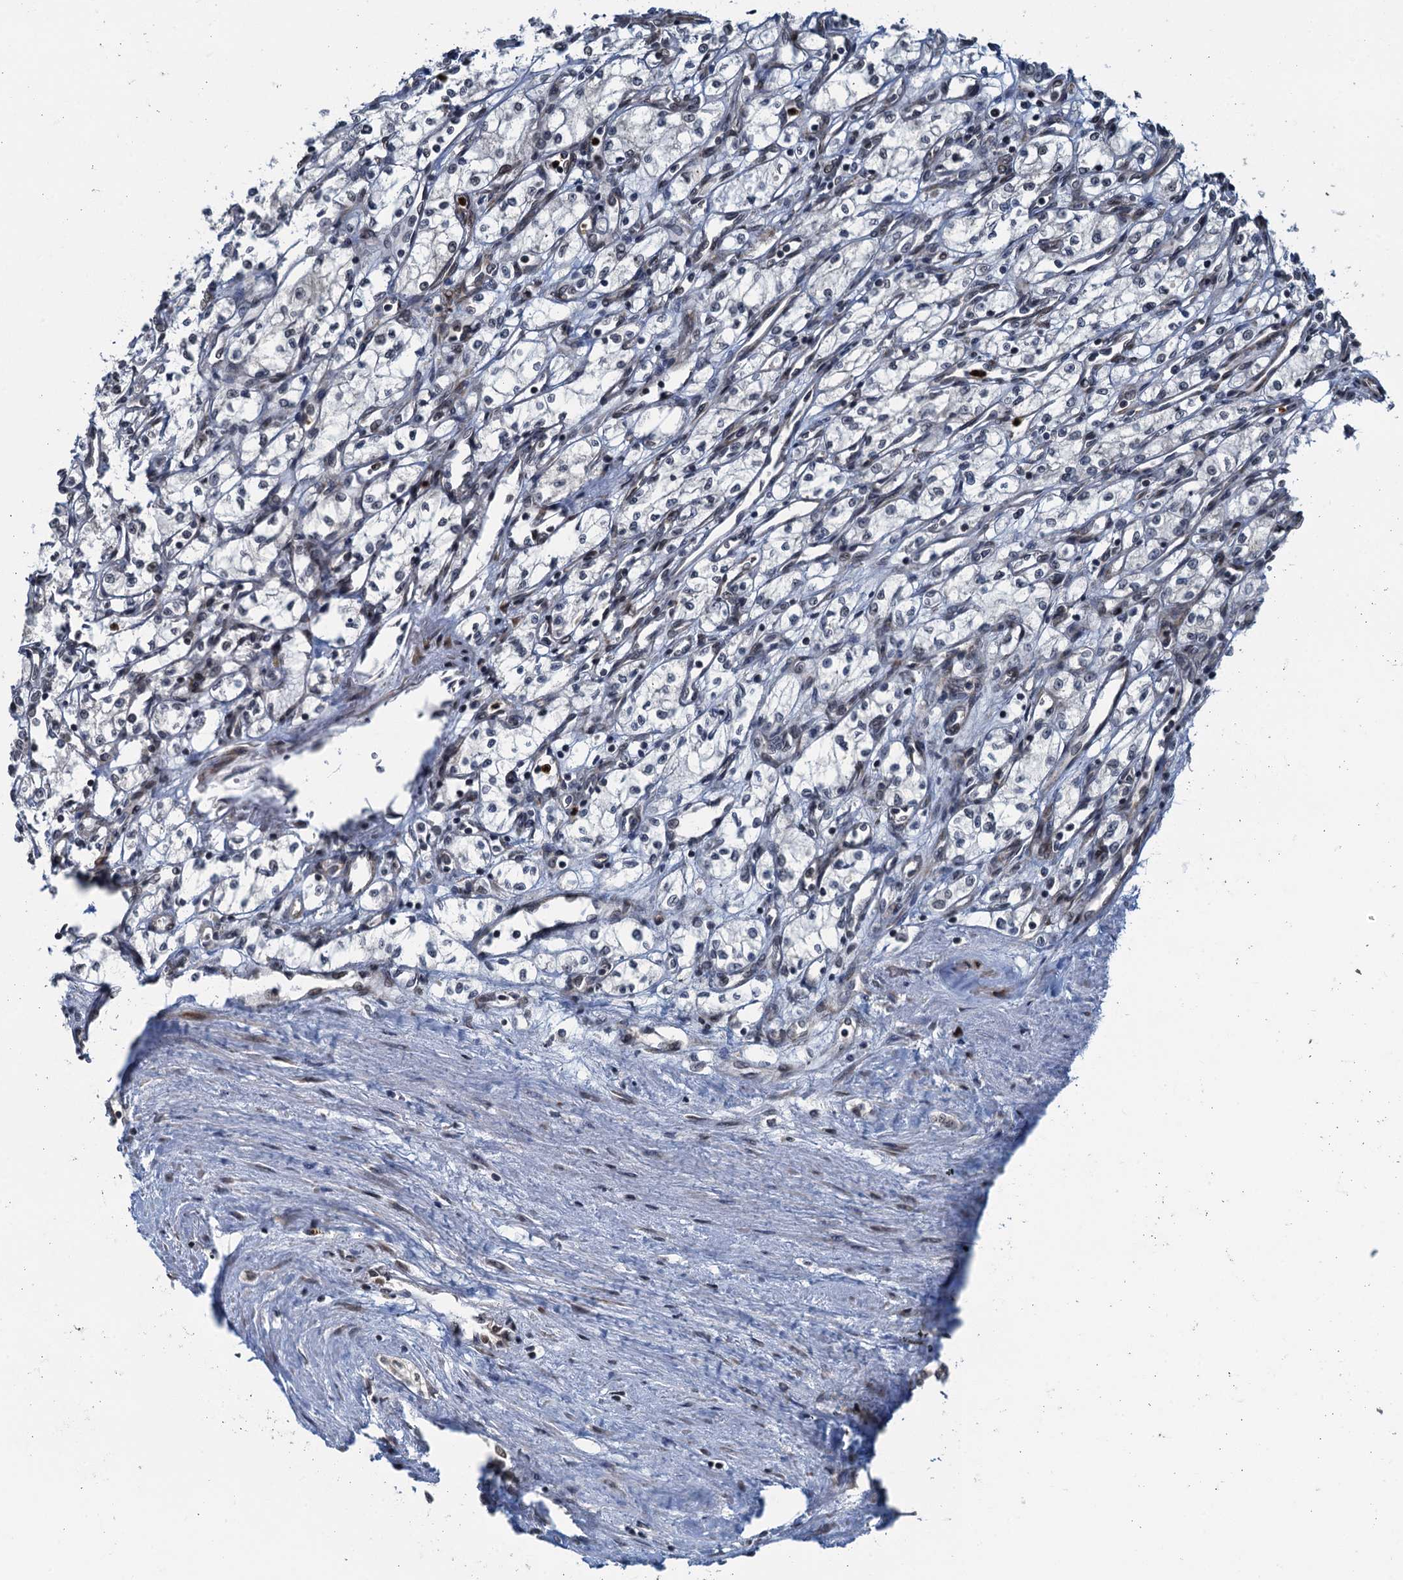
{"staining": {"intensity": "negative", "quantity": "none", "location": "none"}, "tissue": "renal cancer", "cell_type": "Tumor cells", "image_type": "cancer", "snomed": [{"axis": "morphology", "description": "Adenocarcinoma, NOS"}, {"axis": "topography", "description": "Kidney"}], "caption": "Immunohistochemistry (IHC) histopathology image of neoplastic tissue: human renal adenocarcinoma stained with DAB (3,3'-diaminobenzidine) displays no significant protein staining in tumor cells. (Brightfield microscopy of DAB (3,3'-diaminobenzidine) immunohistochemistry (IHC) at high magnification).", "gene": "WHAMM", "patient": {"sex": "male", "age": 59}}